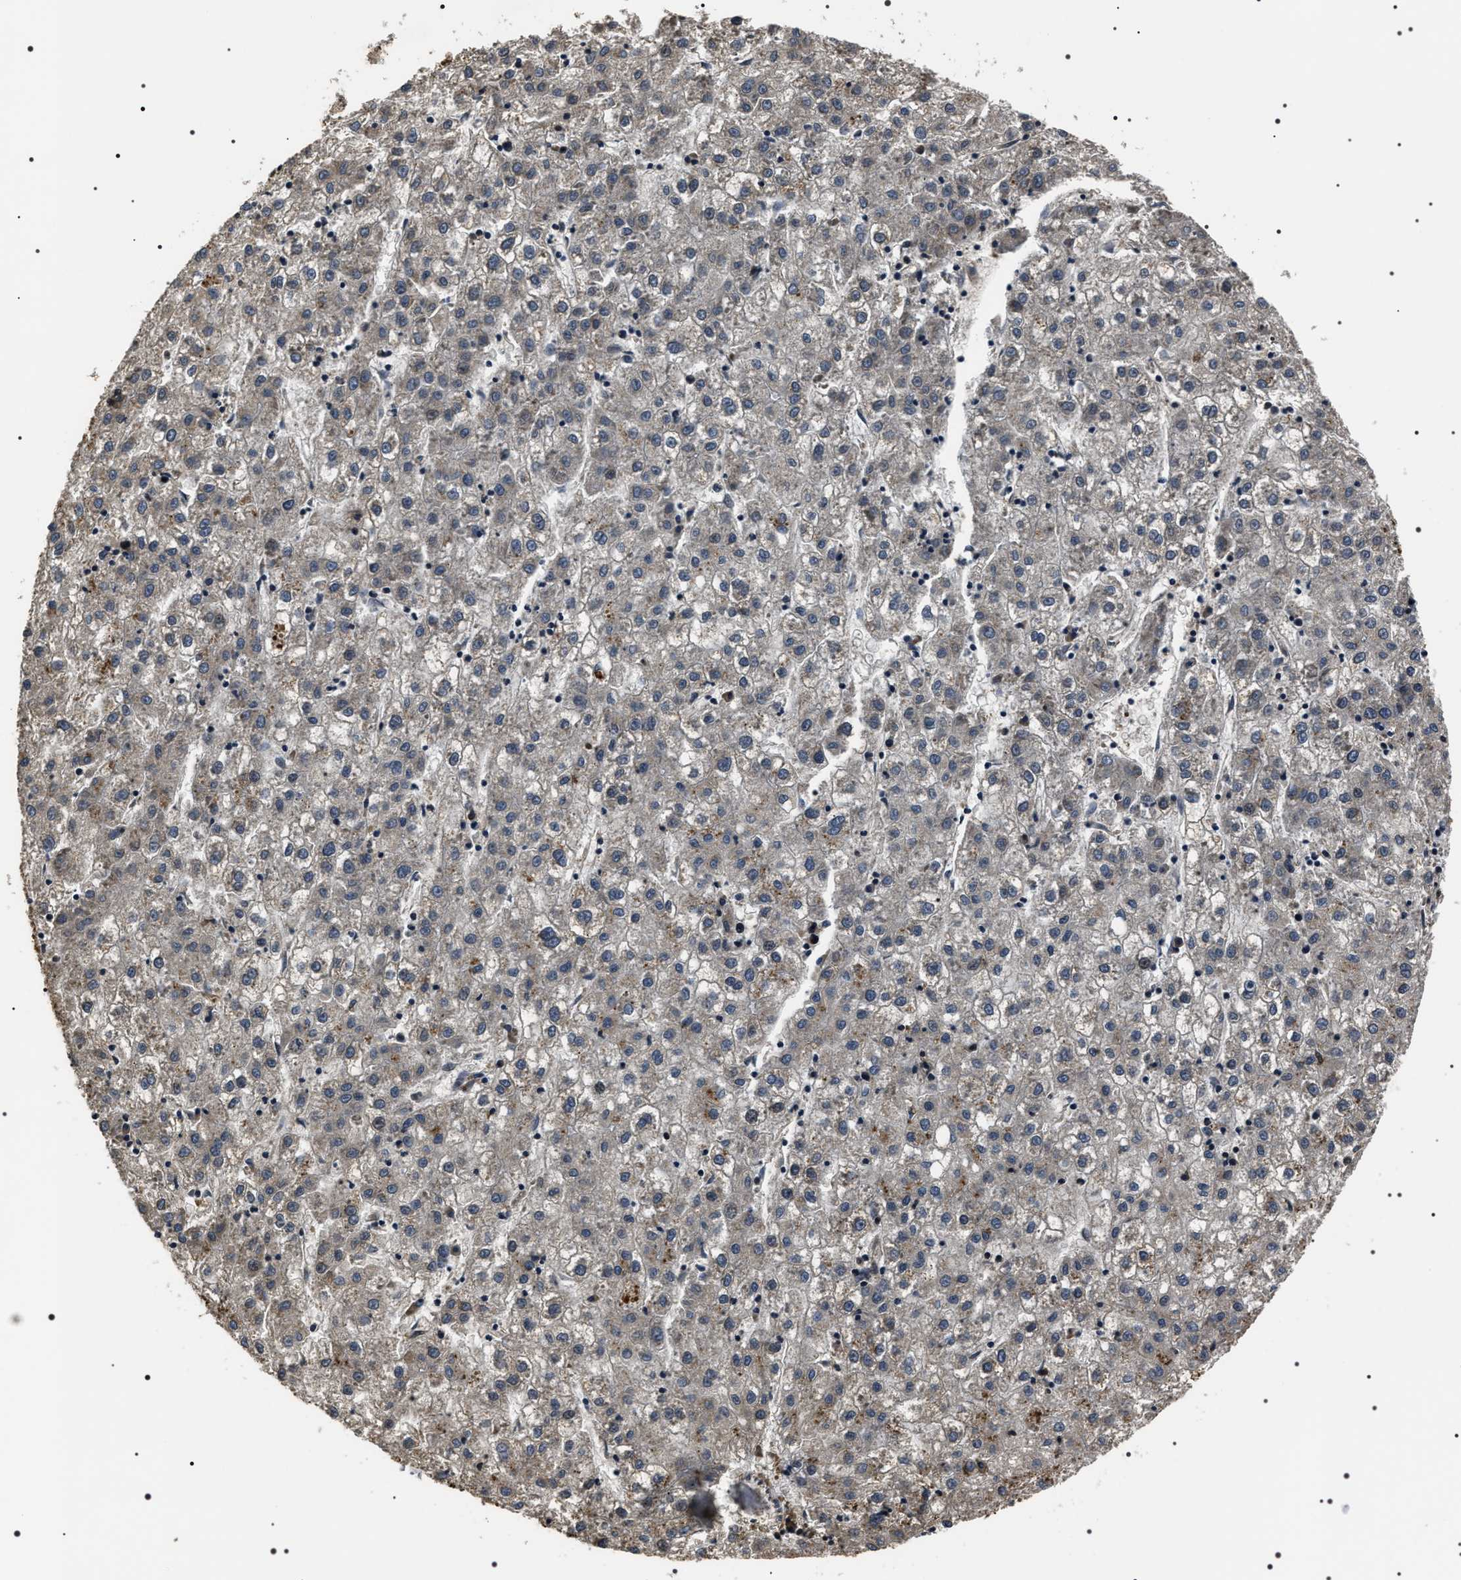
{"staining": {"intensity": "negative", "quantity": "none", "location": "none"}, "tissue": "liver cancer", "cell_type": "Tumor cells", "image_type": "cancer", "snomed": [{"axis": "morphology", "description": "Carcinoma, Hepatocellular, NOS"}, {"axis": "topography", "description": "Liver"}], "caption": "Immunohistochemistry of human liver cancer reveals no expression in tumor cells.", "gene": "ARHGAP22", "patient": {"sex": "male", "age": 72}}